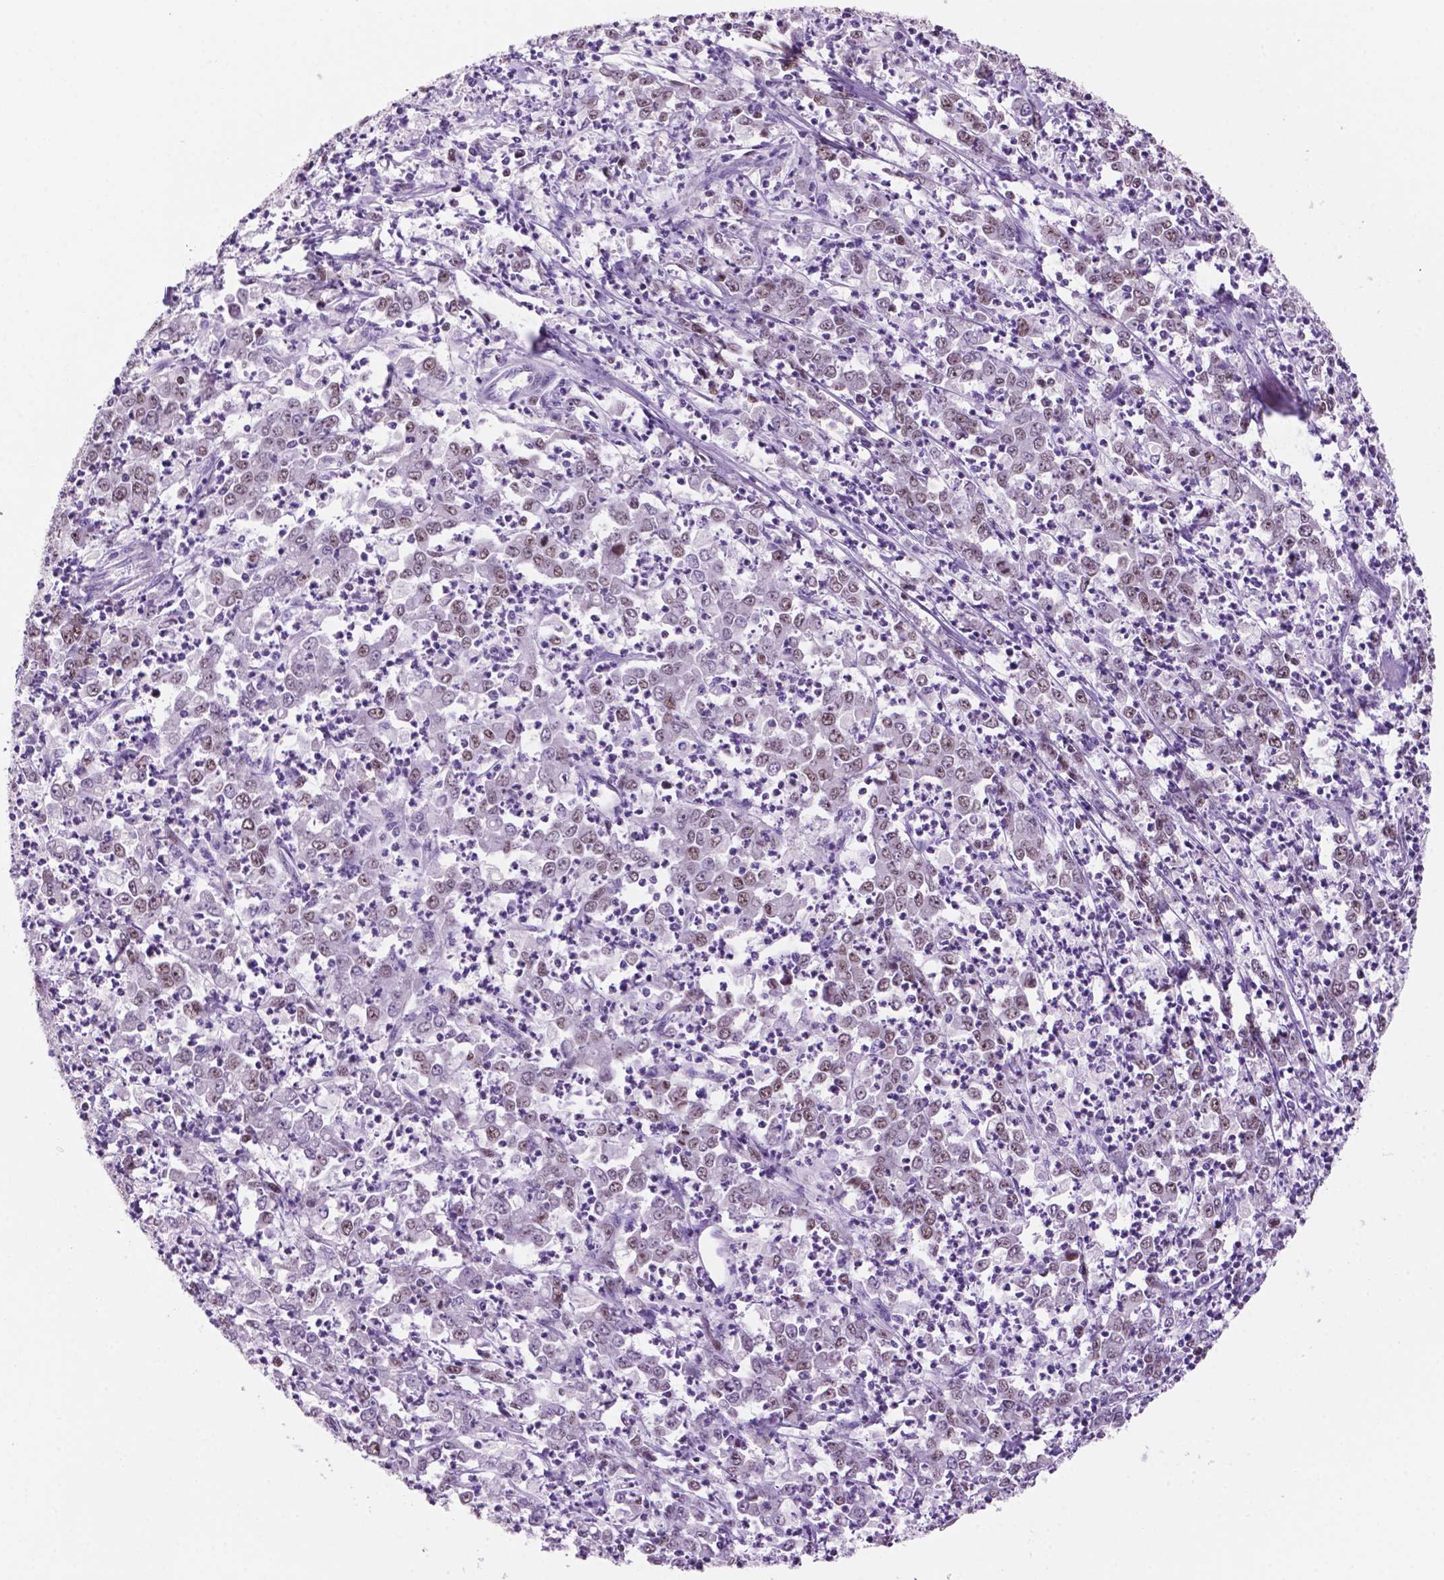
{"staining": {"intensity": "moderate", "quantity": "25%-75%", "location": "nuclear"}, "tissue": "stomach cancer", "cell_type": "Tumor cells", "image_type": "cancer", "snomed": [{"axis": "morphology", "description": "Adenocarcinoma, NOS"}, {"axis": "topography", "description": "Stomach, lower"}], "caption": "Moderate nuclear protein expression is identified in approximately 25%-75% of tumor cells in stomach cancer.", "gene": "NCAPH2", "patient": {"sex": "female", "age": 71}}